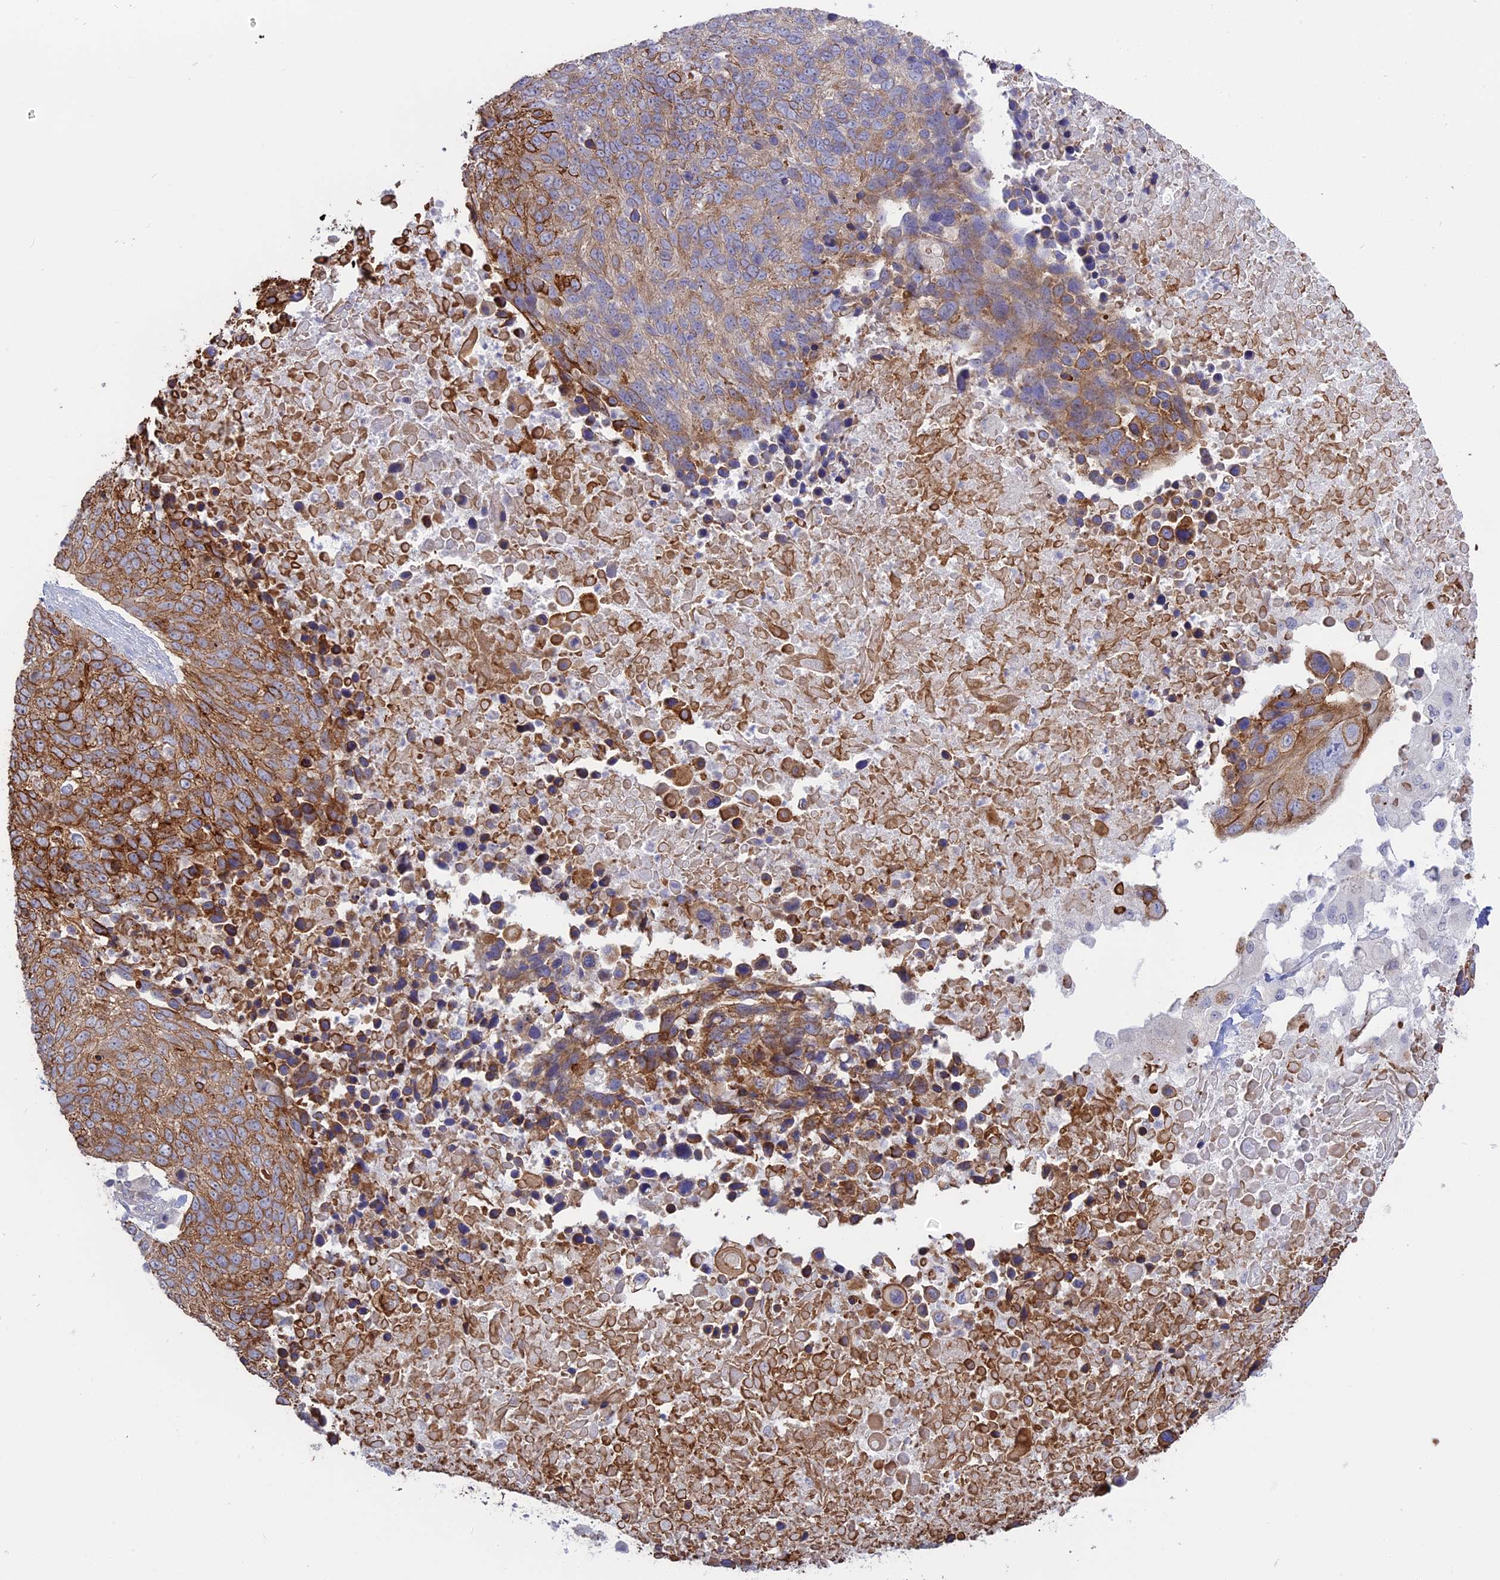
{"staining": {"intensity": "moderate", "quantity": "<25%", "location": "cytoplasmic/membranous"}, "tissue": "lung cancer", "cell_type": "Tumor cells", "image_type": "cancer", "snomed": [{"axis": "morphology", "description": "Normal tissue, NOS"}, {"axis": "morphology", "description": "Squamous cell carcinoma, NOS"}, {"axis": "topography", "description": "Lymph node"}, {"axis": "topography", "description": "Lung"}], "caption": "The image displays immunohistochemical staining of lung squamous cell carcinoma. There is moderate cytoplasmic/membranous staining is identified in approximately <25% of tumor cells.", "gene": "MYO5B", "patient": {"sex": "male", "age": 66}}